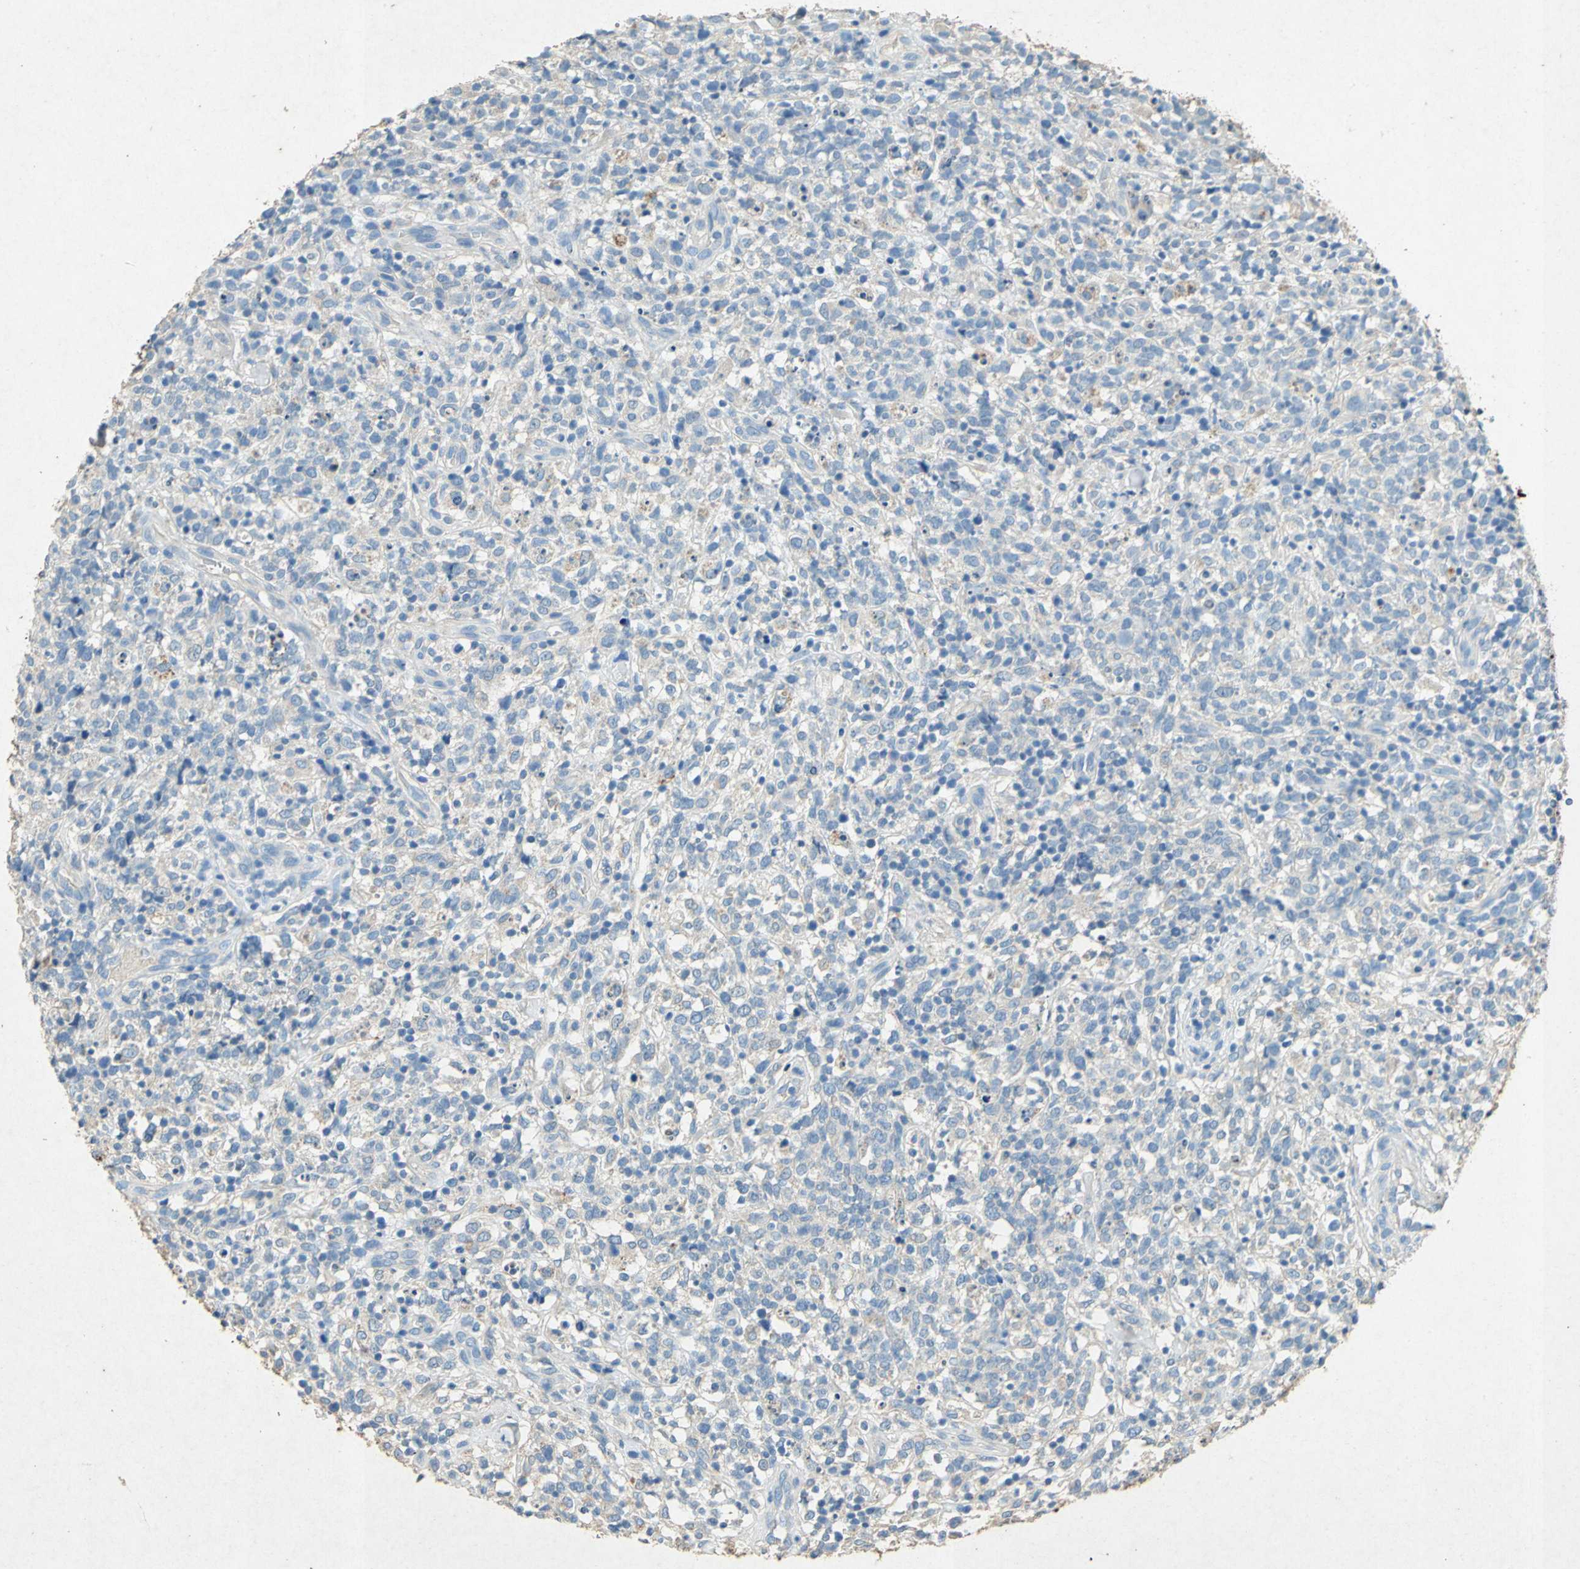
{"staining": {"intensity": "weak", "quantity": "25%-75%", "location": "cytoplasmic/membranous"}, "tissue": "lymphoma", "cell_type": "Tumor cells", "image_type": "cancer", "snomed": [{"axis": "morphology", "description": "Malignant lymphoma, non-Hodgkin's type, High grade"}, {"axis": "topography", "description": "Lymph node"}], "caption": "IHC of human lymphoma reveals low levels of weak cytoplasmic/membranous staining in about 25%-75% of tumor cells.", "gene": "ADAMTS5", "patient": {"sex": "female", "age": 73}}